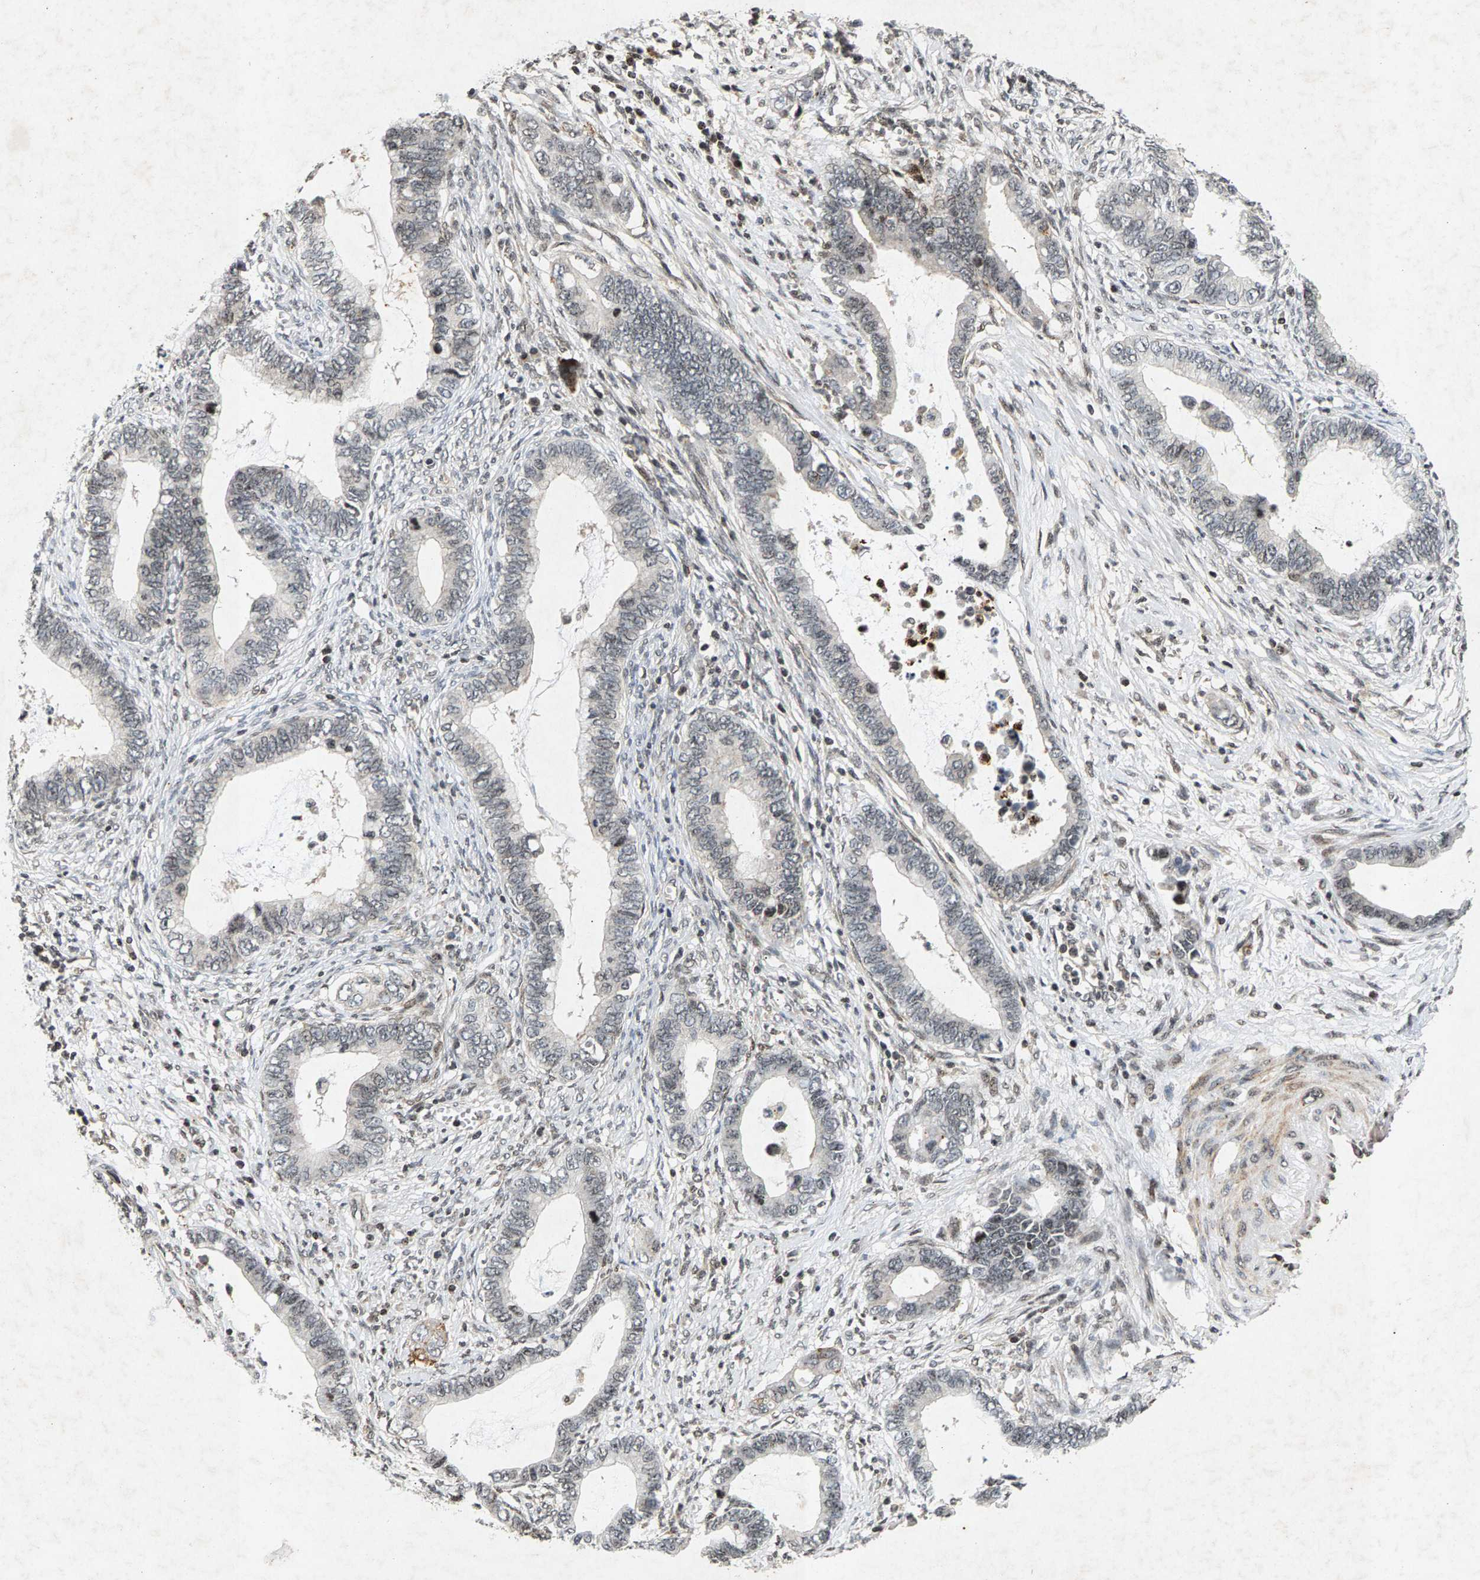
{"staining": {"intensity": "weak", "quantity": "<25%", "location": "nuclear"}, "tissue": "cervical cancer", "cell_type": "Tumor cells", "image_type": "cancer", "snomed": [{"axis": "morphology", "description": "Adenocarcinoma, NOS"}, {"axis": "topography", "description": "Cervix"}], "caption": "IHC histopathology image of neoplastic tissue: adenocarcinoma (cervical) stained with DAB (3,3'-diaminobenzidine) shows no significant protein expression in tumor cells.", "gene": "ZPR1", "patient": {"sex": "female", "age": 44}}